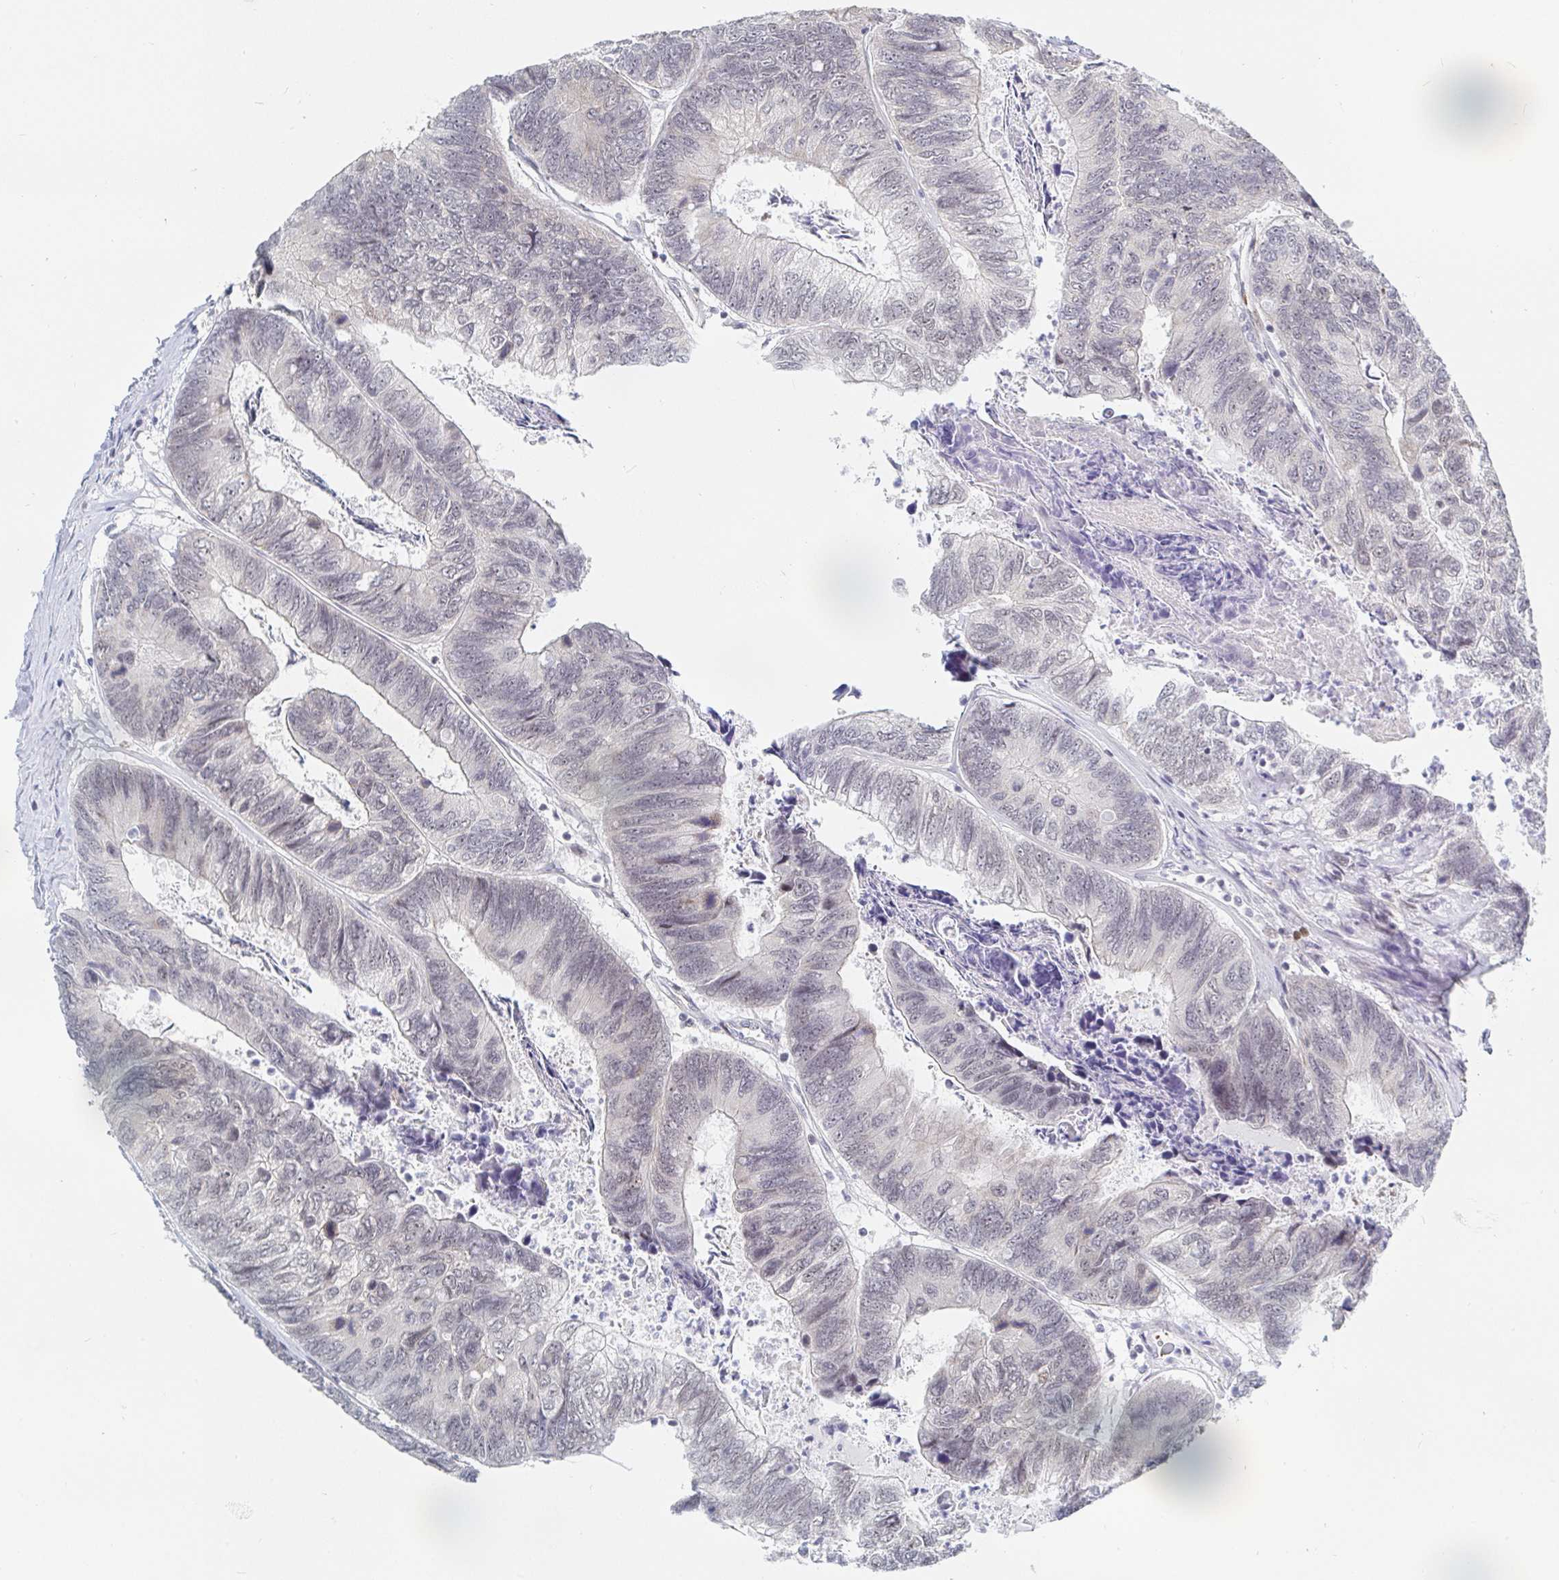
{"staining": {"intensity": "weak", "quantity": "<25%", "location": "cytoplasmic/membranous,nuclear"}, "tissue": "colorectal cancer", "cell_type": "Tumor cells", "image_type": "cancer", "snomed": [{"axis": "morphology", "description": "Adenocarcinoma, NOS"}, {"axis": "topography", "description": "Colon"}], "caption": "Tumor cells show no significant protein staining in adenocarcinoma (colorectal).", "gene": "CHD2", "patient": {"sex": "female", "age": 67}}